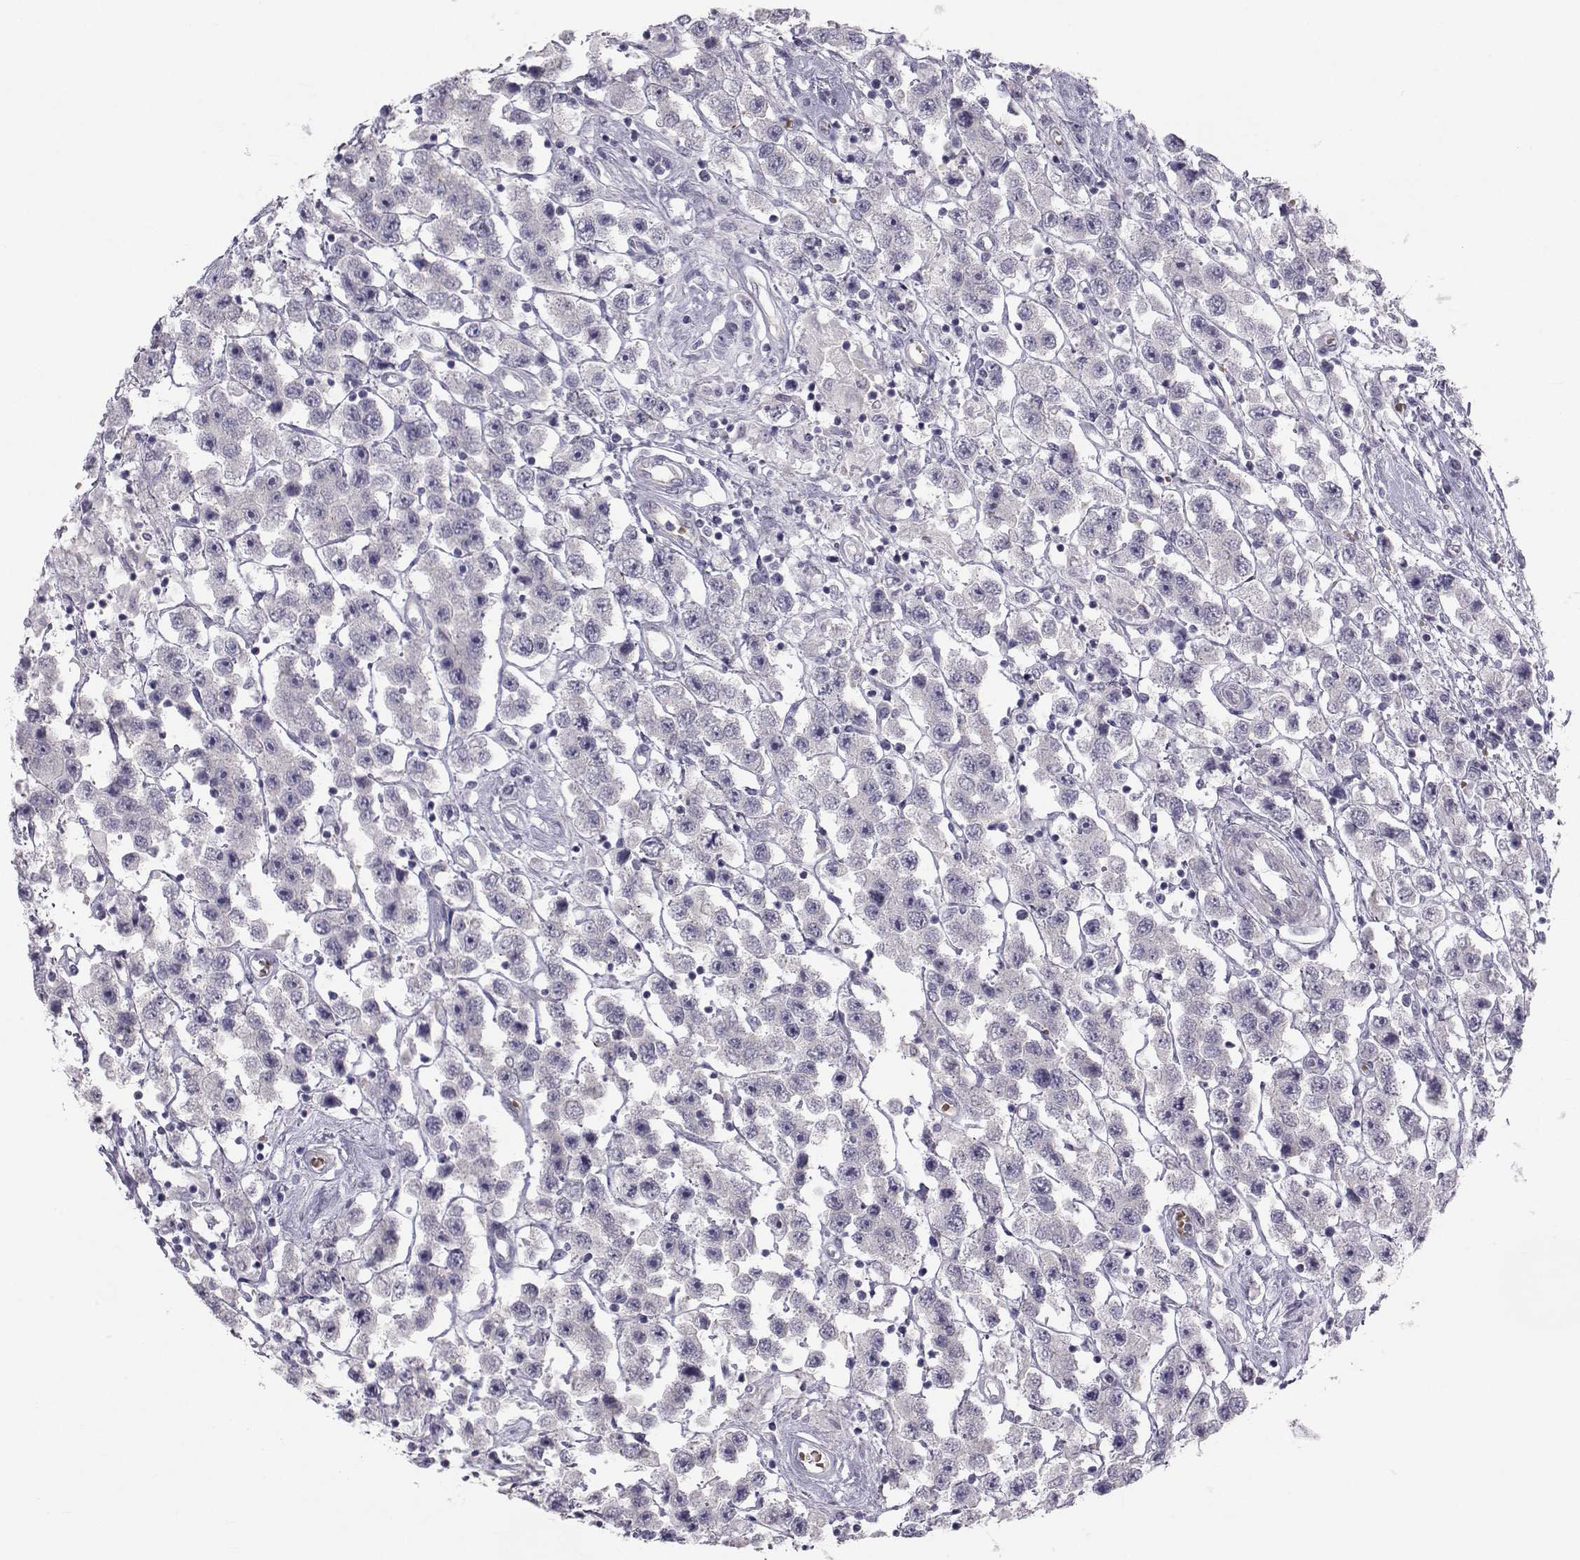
{"staining": {"intensity": "negative", "quantity": "none", "location": "none"}, "tissue": "testis cancer", "cell_type": "Tumor cells", "image_type": "cancer", "snomed": [{"axis": "morphology", "description": "Seminoma, NOS"}, {"axis": "topography", "description": "Testis"}], "caption": "A high-resolution histopathology image shows immunohistochemistry staining of testis seminoma, which shows no significant staining in tumor cells.", "gene": "GARIN3", "patient": {"sex": "male", "age": 45}}